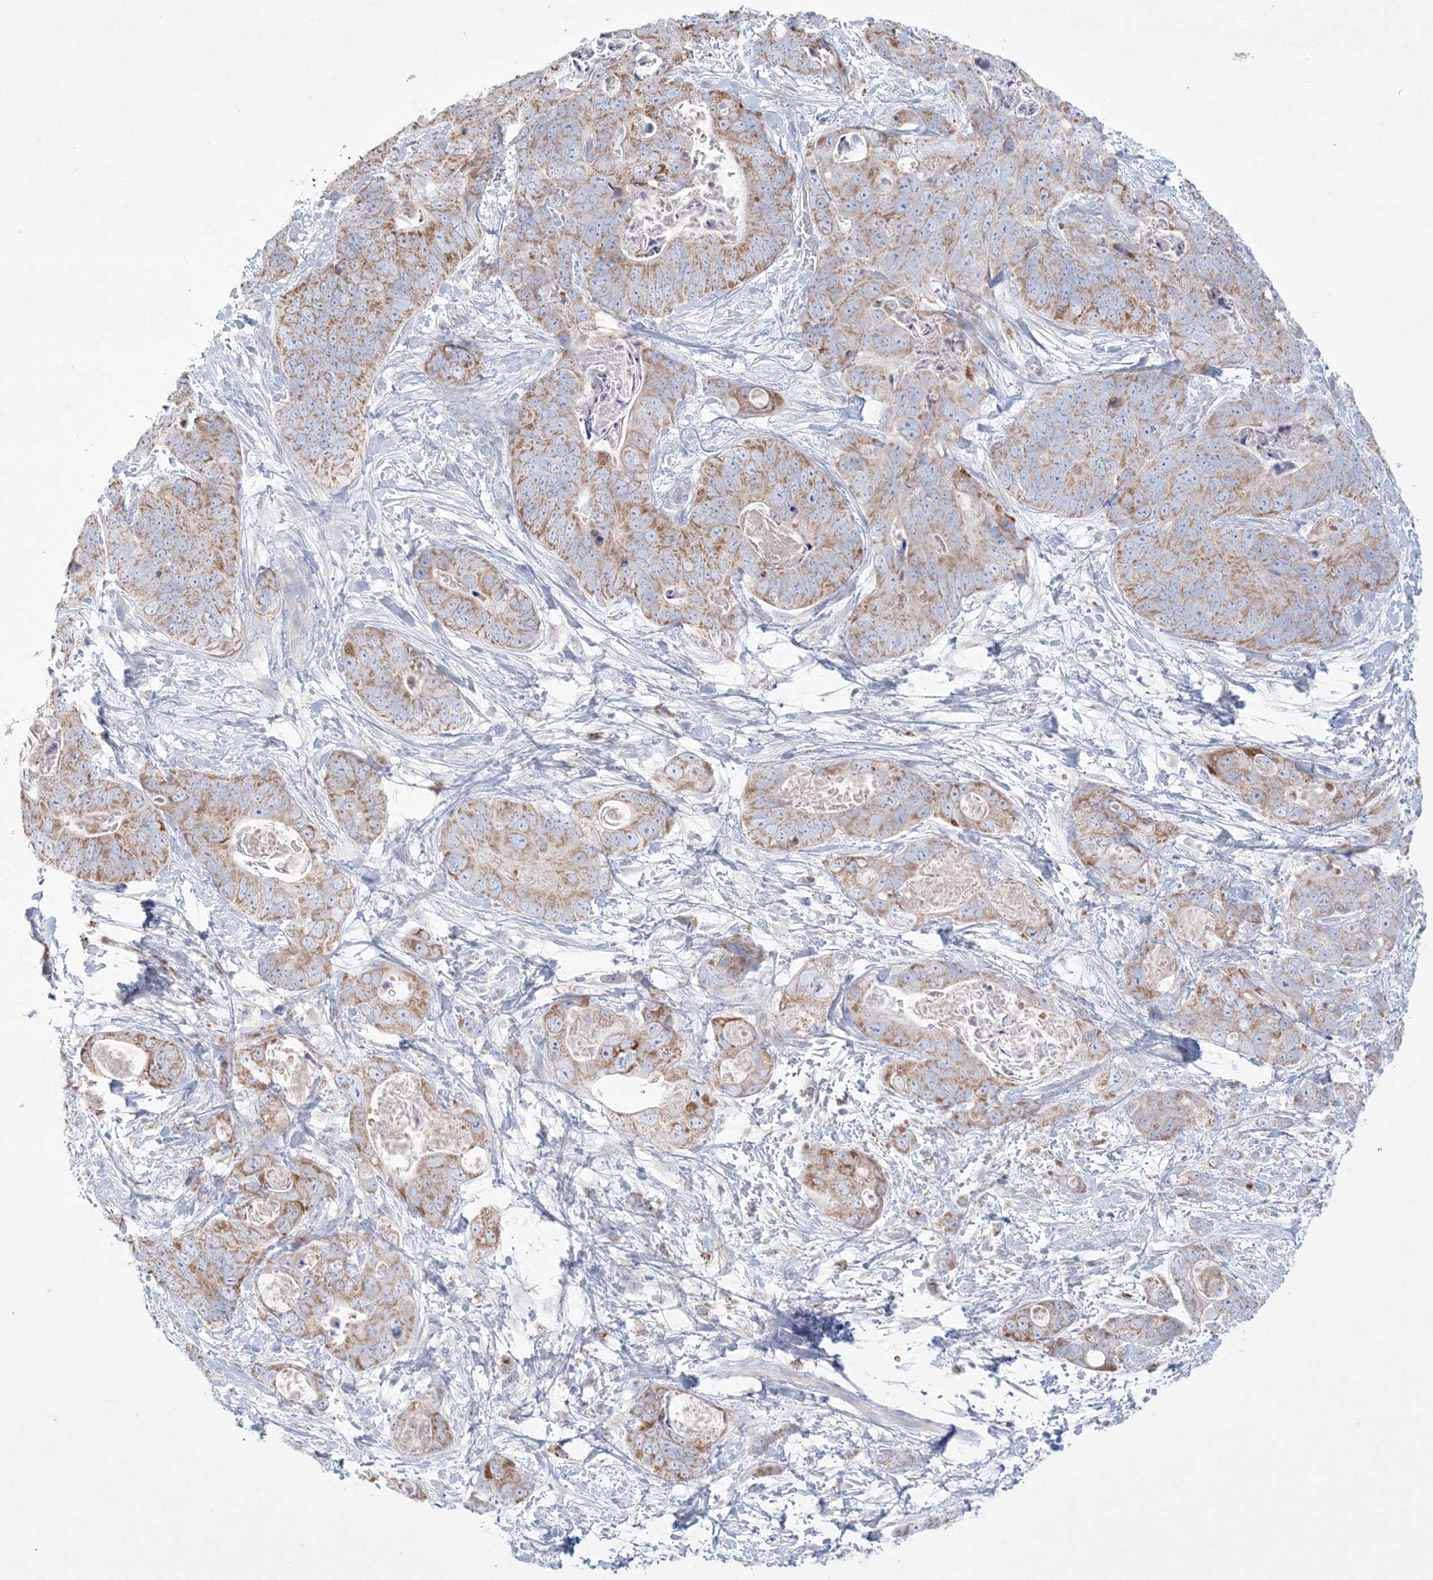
{"staining": {"intensity": "moderate", "quantity": ">75%", "location": "cytoplasmic/membranous"}, "tissue": "stomach cancer", "cell_type": "Tumor cells", "image_type": "cancer", "snomed": [{"axis": "morphology", "description": "Adenocarcinoma, NOS"}, {"axis": "topography", "description": "Stomach"}], "caption": "The micrograph displays a brown stain indicating the presence of a protein in the cytoplasmic/membranous of tumor cells in stomach cancer (adenocarcinoma).", "gene": "KCTD6", "patient": {"sex": "female", "age": 89}}